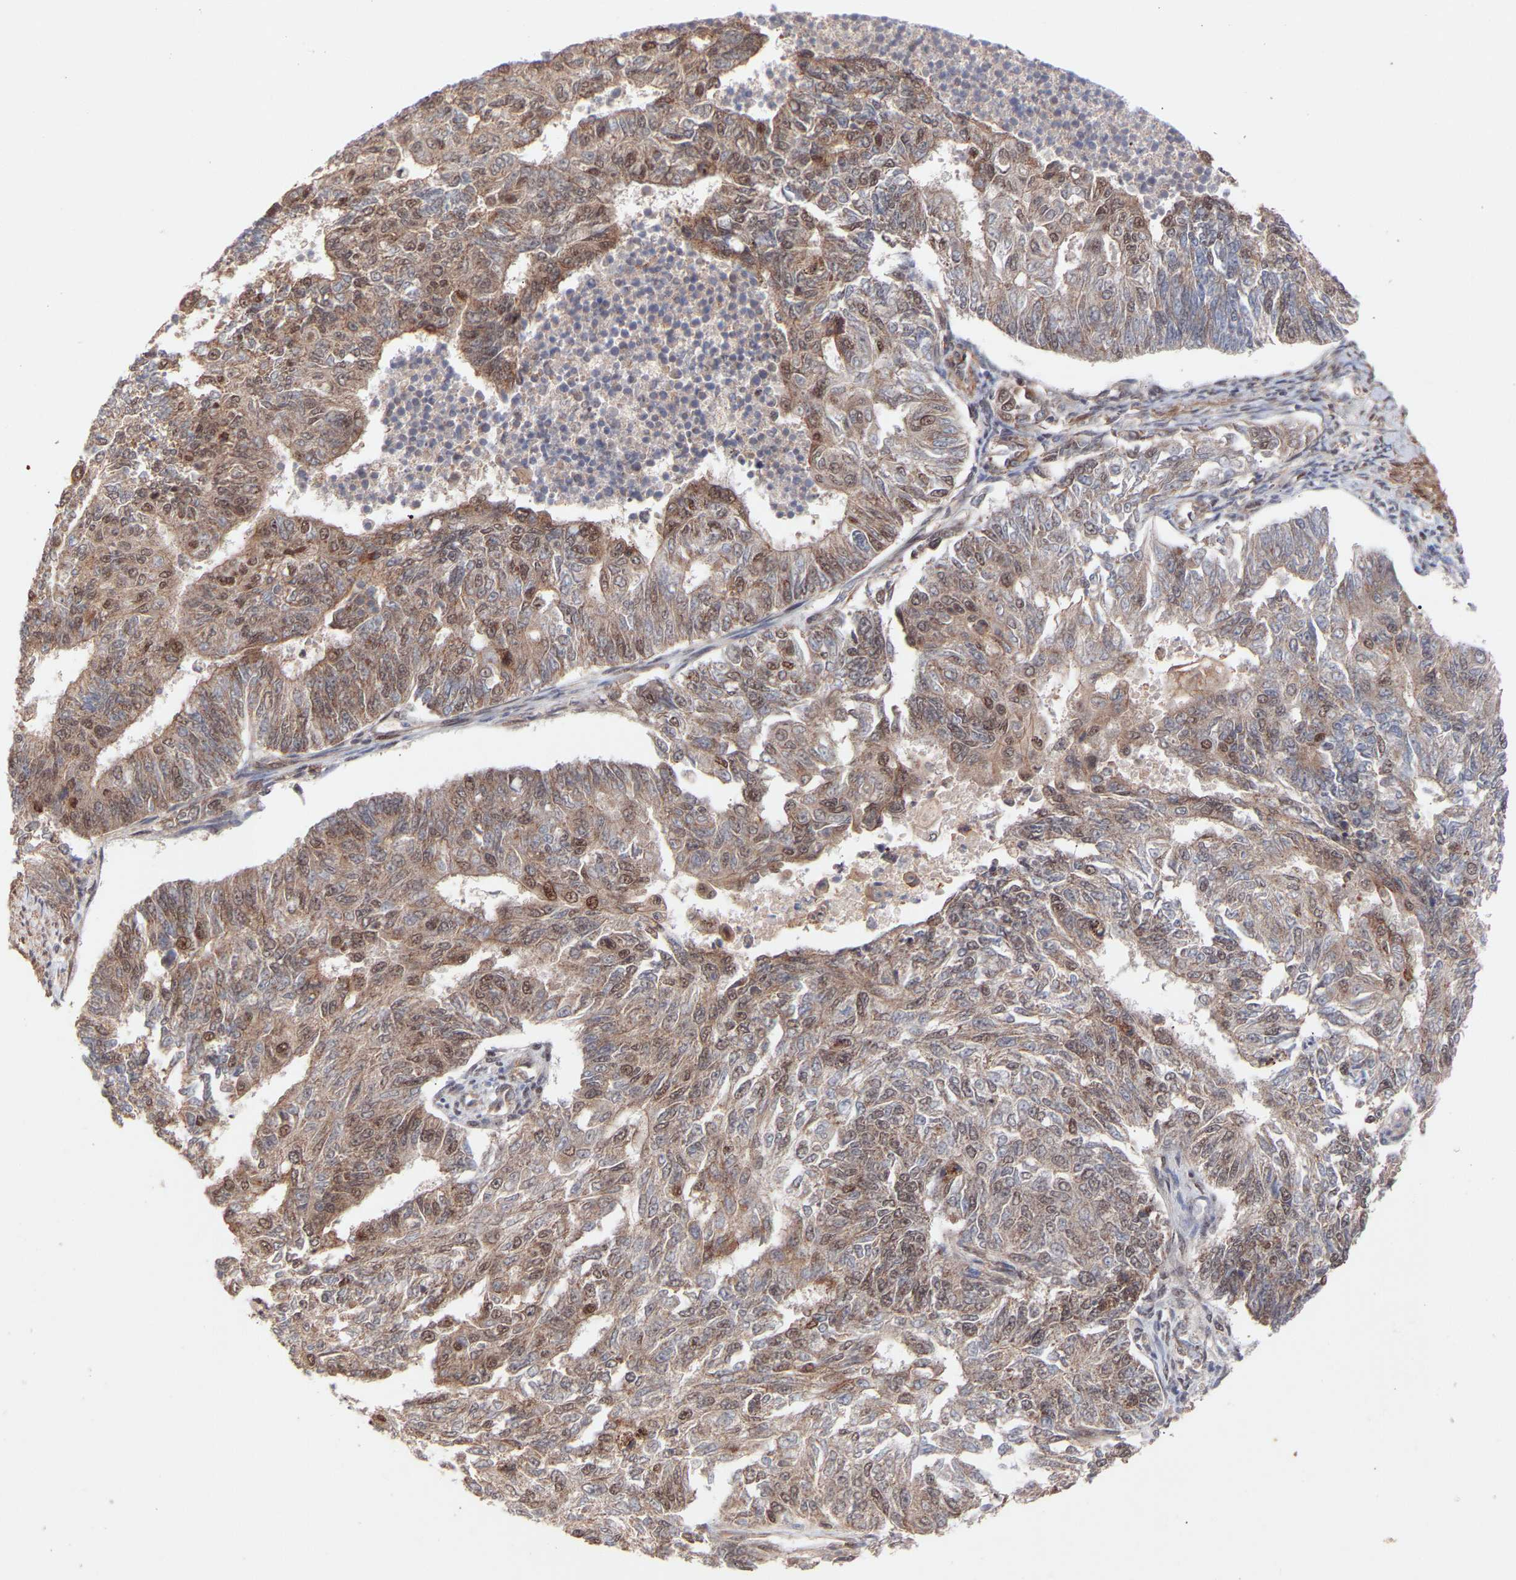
{"staining": {"intensity": "moderate", "quantity": ">75%", "location": "cytoplasmic/membranous,nuclear"}, "tissue": "endometrial cancer", "cell_type": "Tumor cells", "image_type": "cancer", "snomed": [{"axis": "morphology", "description": "Adenocarcinoma, NOS"}, {"axis": "topography", "description": "Endometrium"}], "caption": "There is medium levels of moderate cytoplasmic/membranous and nuclear positivity in tumor cells of adenocarcinoma (endometrial), as demonstrated by immunohistochemical staining (brown color).", "gene": "PDLIM5", "patient": {"sex": "female", "age": 32}}